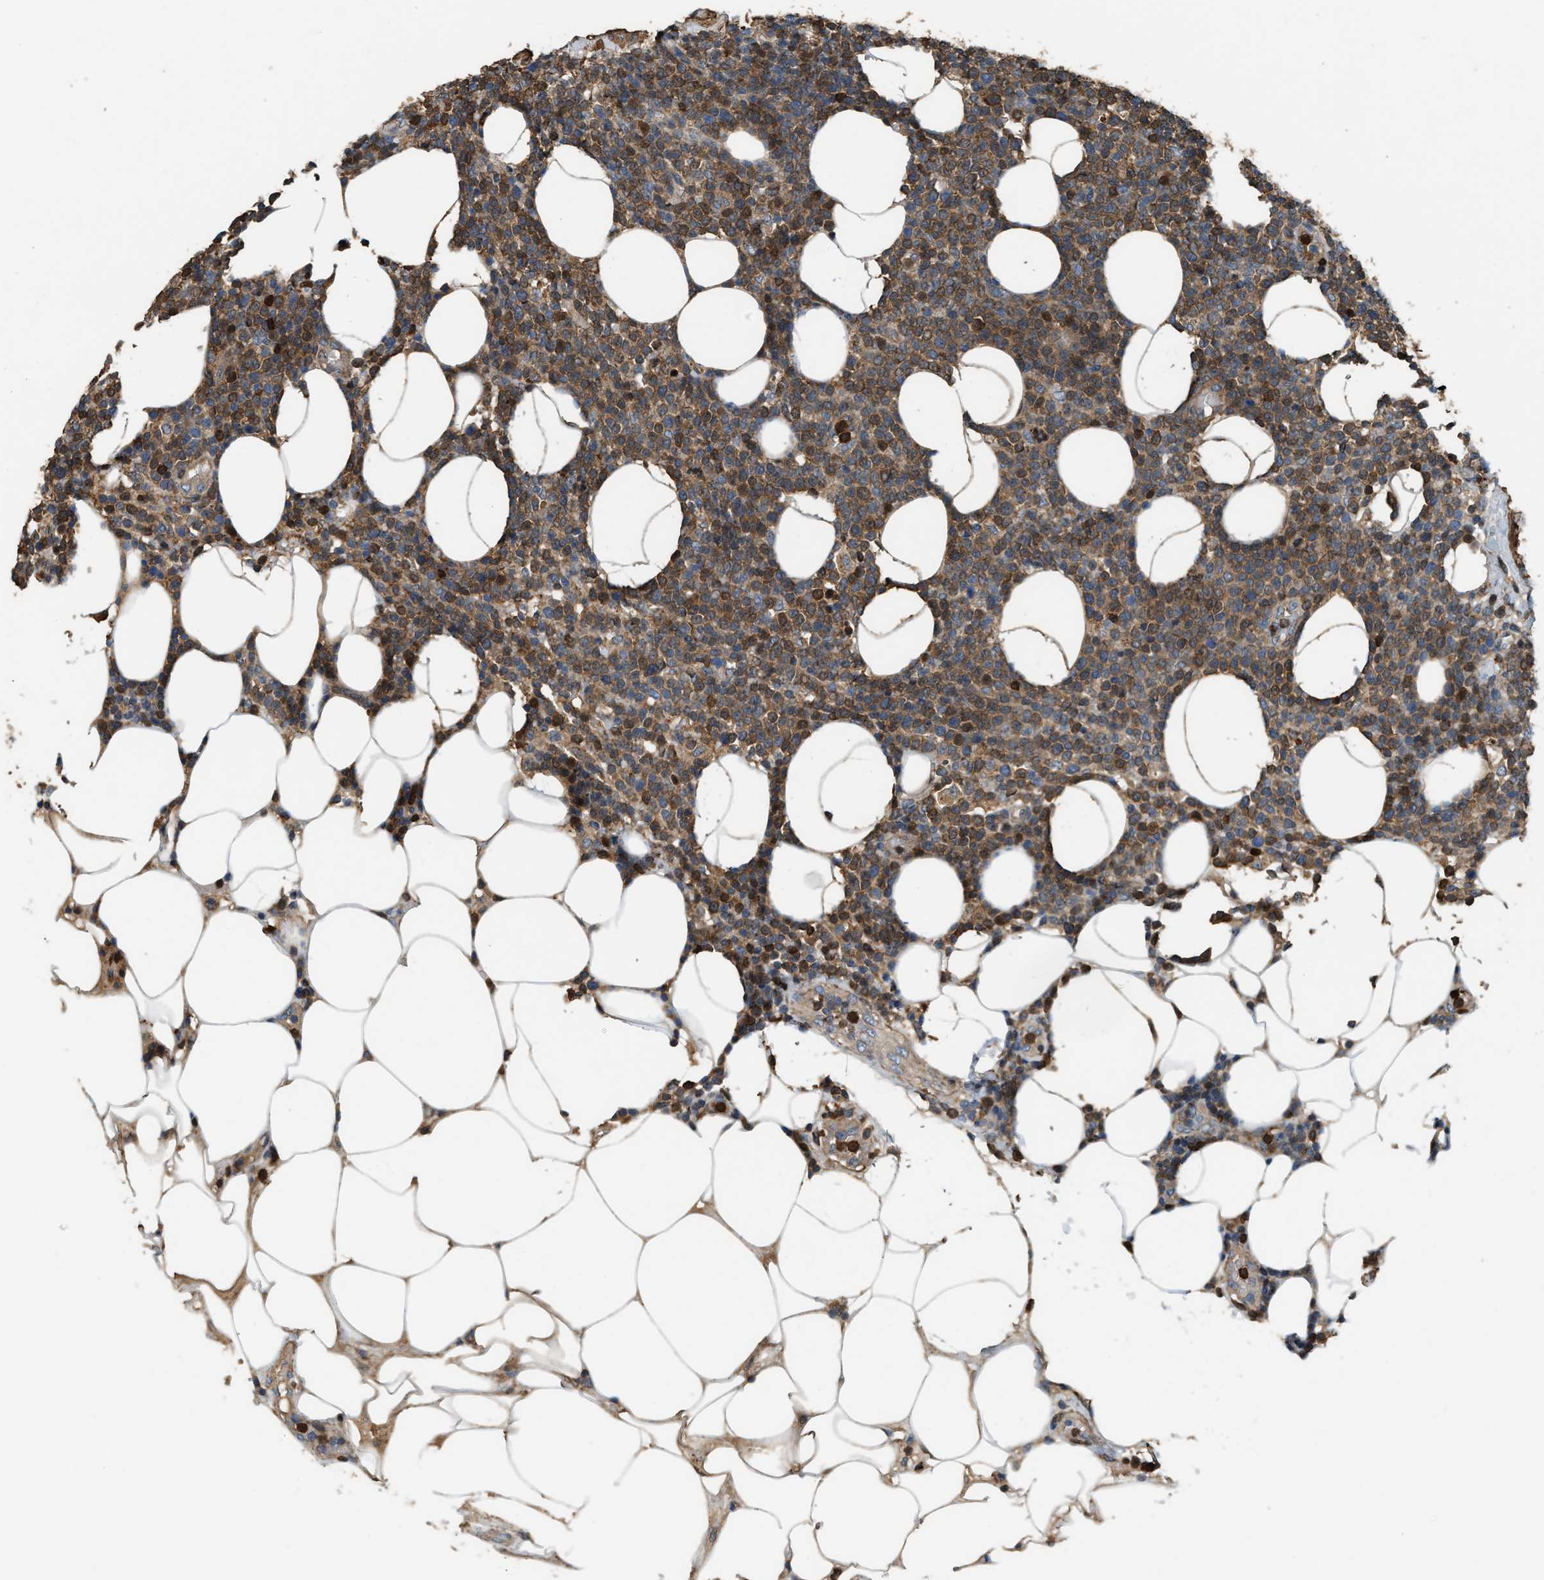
{"staining": {"intensity": "moderate", "quantity": ">75%", "location": "cytoplasmic/membranous"}, "tissue": "lymphoma", "cell_type": "Tumor cells", "image_type": "cancer", "snomed": [{"axis": "morphology", "description": "Malignant lymphoma, non-Hodgkin's type, High grade"}, {"axis": "topography", "description": "Lymph node"}], "caption": "Lymphoma was stained to show a protein in brown. There is medium levels of moderate cytoplasmic/membranous positivity in about >75% of tumor cells.", "gene": "SERPINB5", "patient": {"sex": "male", "age": 61}}